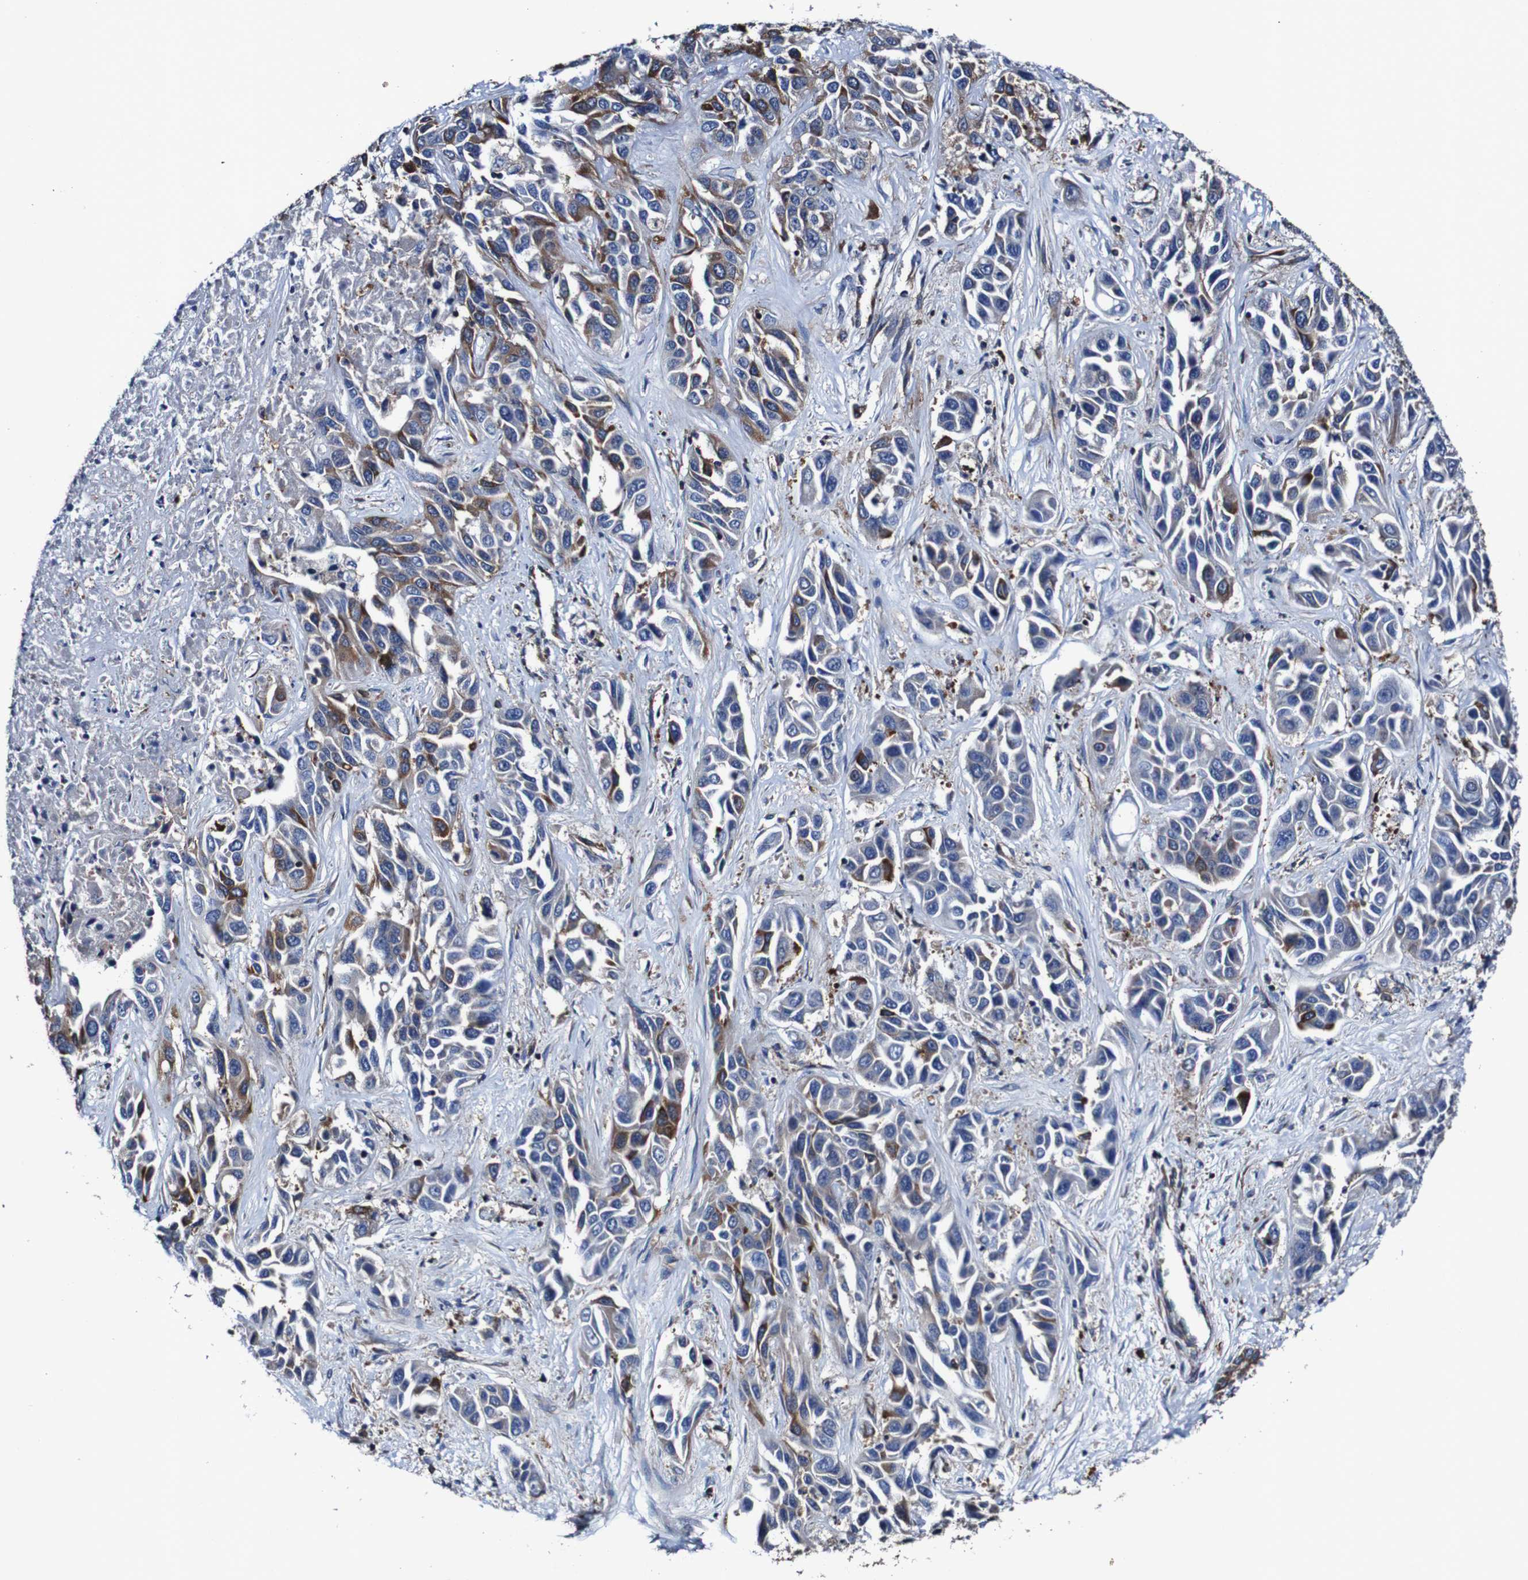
{"staining": {"intensity": "strong", "quantity": "<25%", "location": "cytoplasmic/membranous"}, "tissue": "liver cancer", "cell_type": "Tumor cells", "image_type": "cancer", "snomed": [{"axis": "morphology", "description": "Cholangiocarcinoma"}, {"axis": "topography", "description": "Liver"}], "caption": "Tumor cells reveal medium levels of strong cytoplasmic/membranous expression in about <25% of cells in human liver cancer (cholangiocarcinoma).", "gene": "CSF1R", "patient": {"sex": "female", "age": 52}}